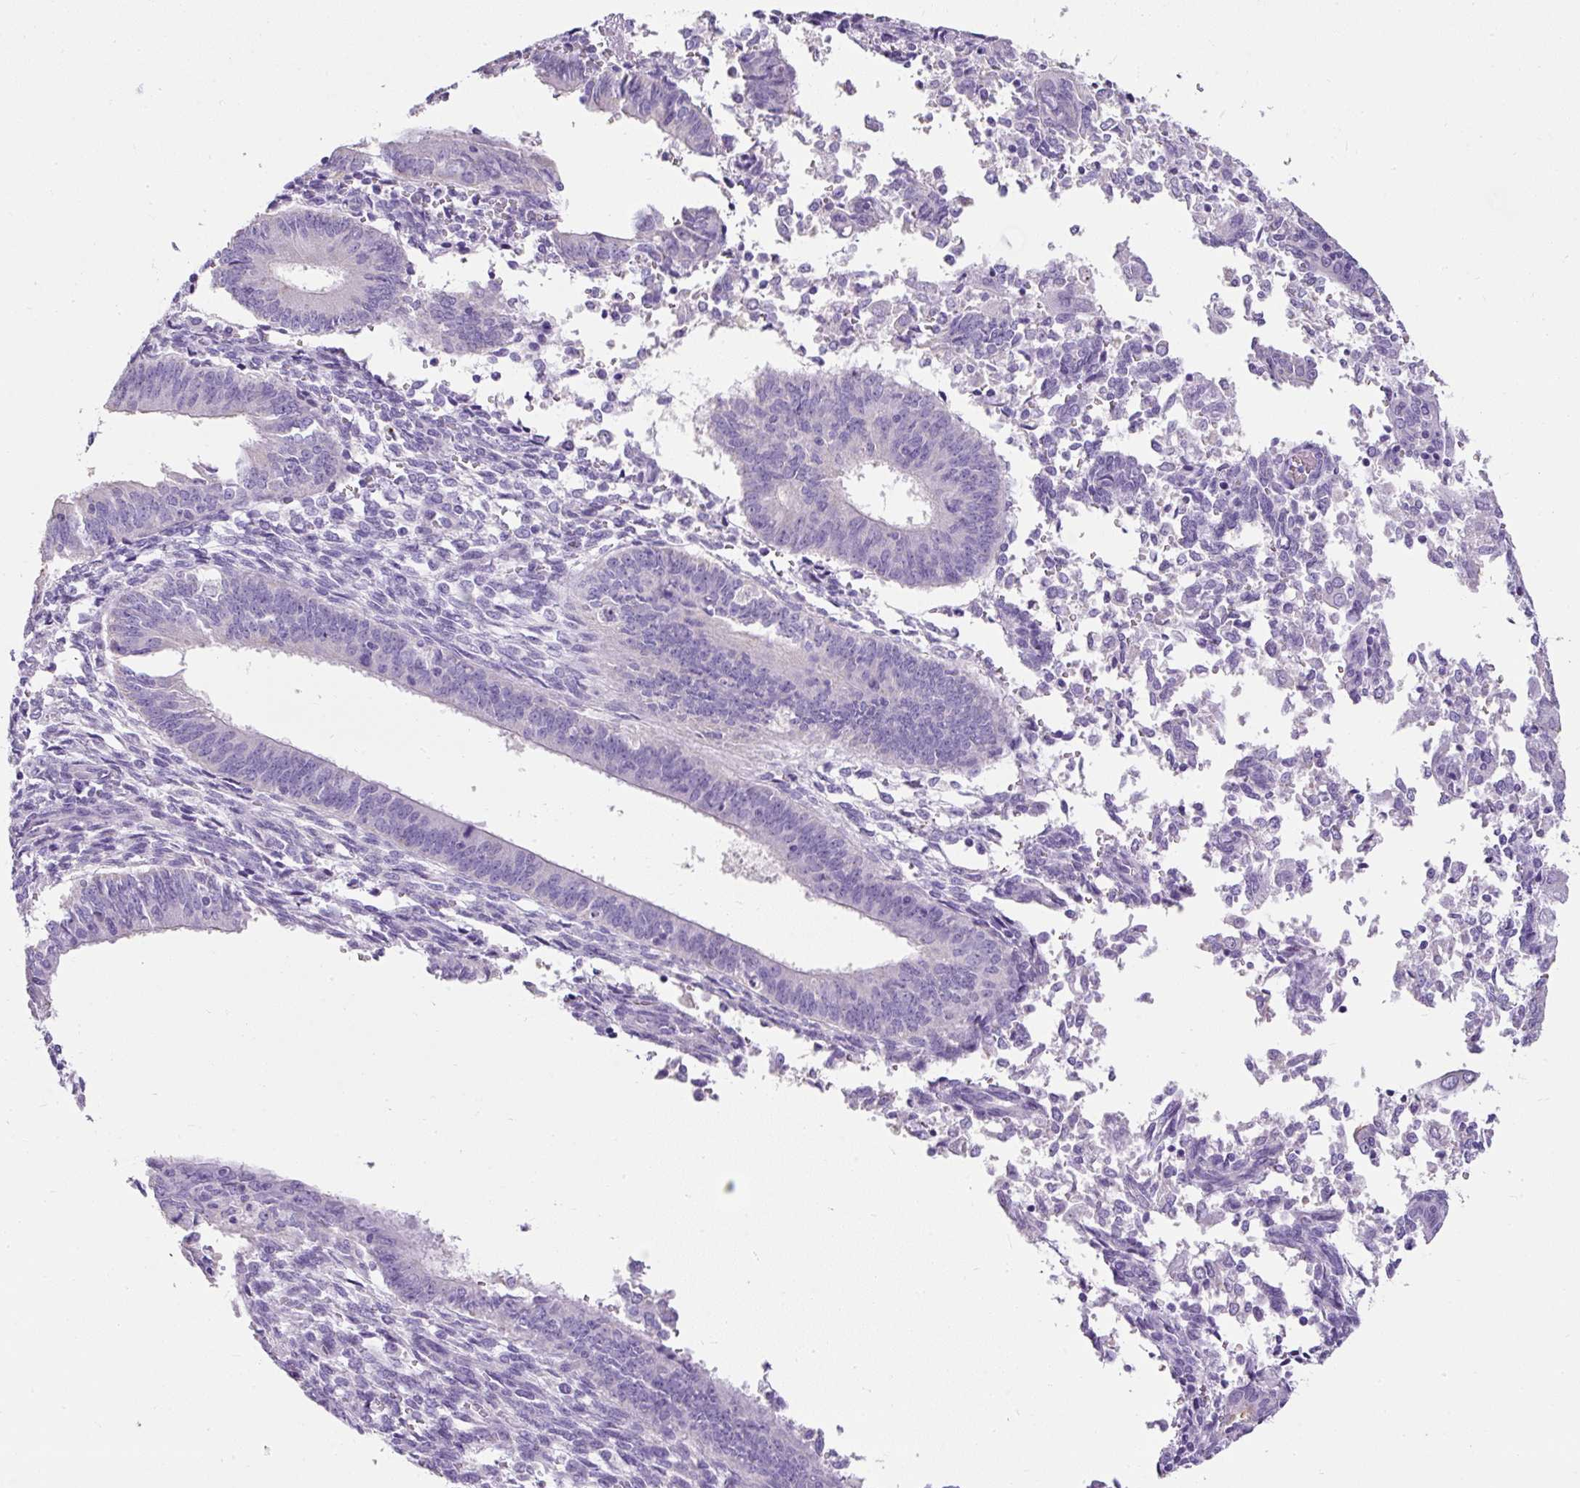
{"staining": {"intensity": "negative", "quantity": "none", "location": "none"}, "tissue": "endometrial cancer", "cell_type": "Tumor cells", "image_type": "cancer", "snomed": [{"axis": "morphology", "description": "Adenocarcinoma, NOS"}, {"axis": "topography", "description": "Endometrium"}], "caption": "The image shows no significant positivity in tumor cells of endometrial cancer (adenocarcinoma). (DAB (3,3'-diaminobenzidine) immunohistochemistry visualized using brightfield microscopy, high magnification).", "gene": "C2CD4C", "patient": {"sex": "female", "age": 50}}